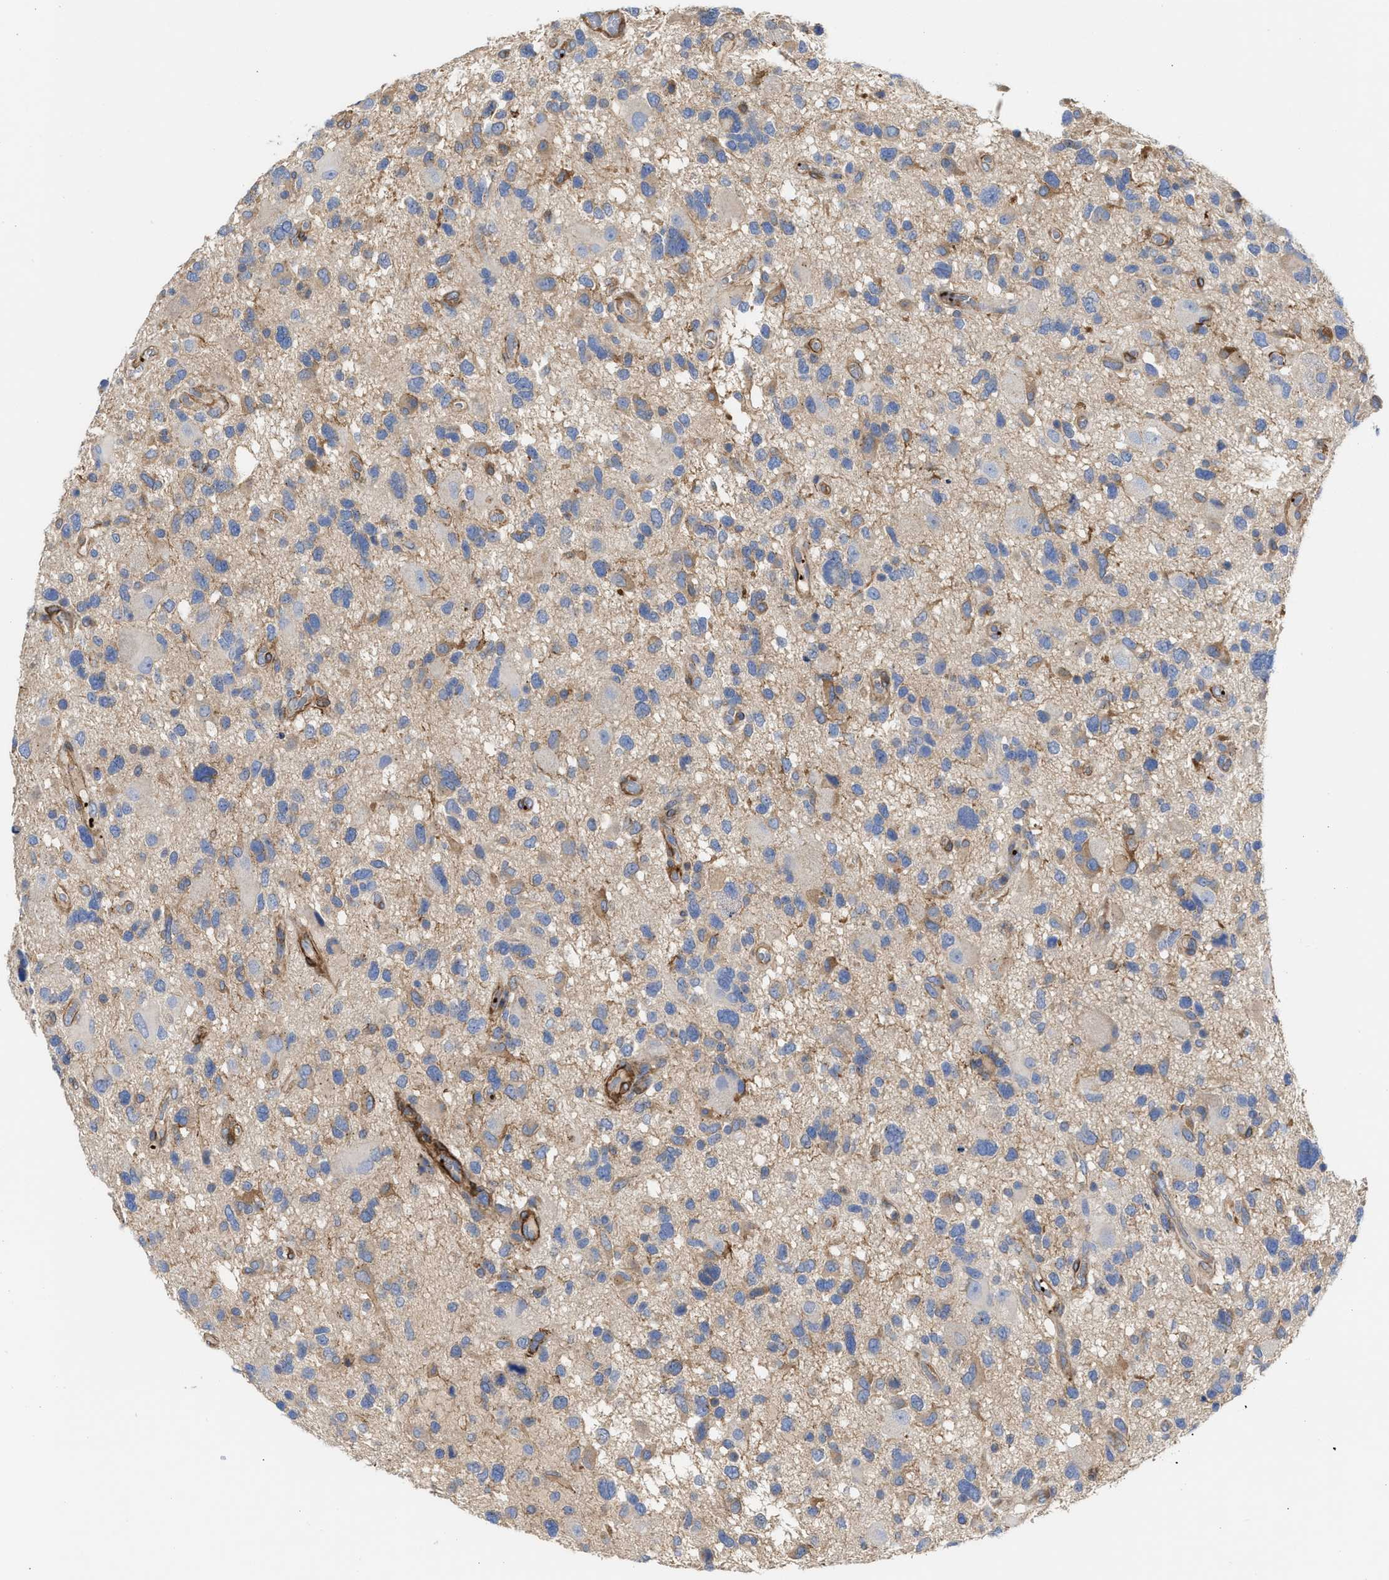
{"staining": {"intensity": "weak", "quantity": "<25%", "location": "cytoplasmic/membranous"}, "tissue": "glioma", "cell_type": "Tumor cells", "image_type": "cancer", "snomed": [{"axis": "morphology", "description": "Glioma, malignant, High grade"}, {"axis": "topography", "description": "Brain"}], "caption": "Protein analysis of glioma demonstrates no significant expression in tumor cells. Brightfield microscopy of immunohistochemistry (IHC) stained with DAB (brown) and hematoxylin (blue), captured at high magnification.", "gene": "HS3ST5", "patient": {"sex": "male", "age": 33}}